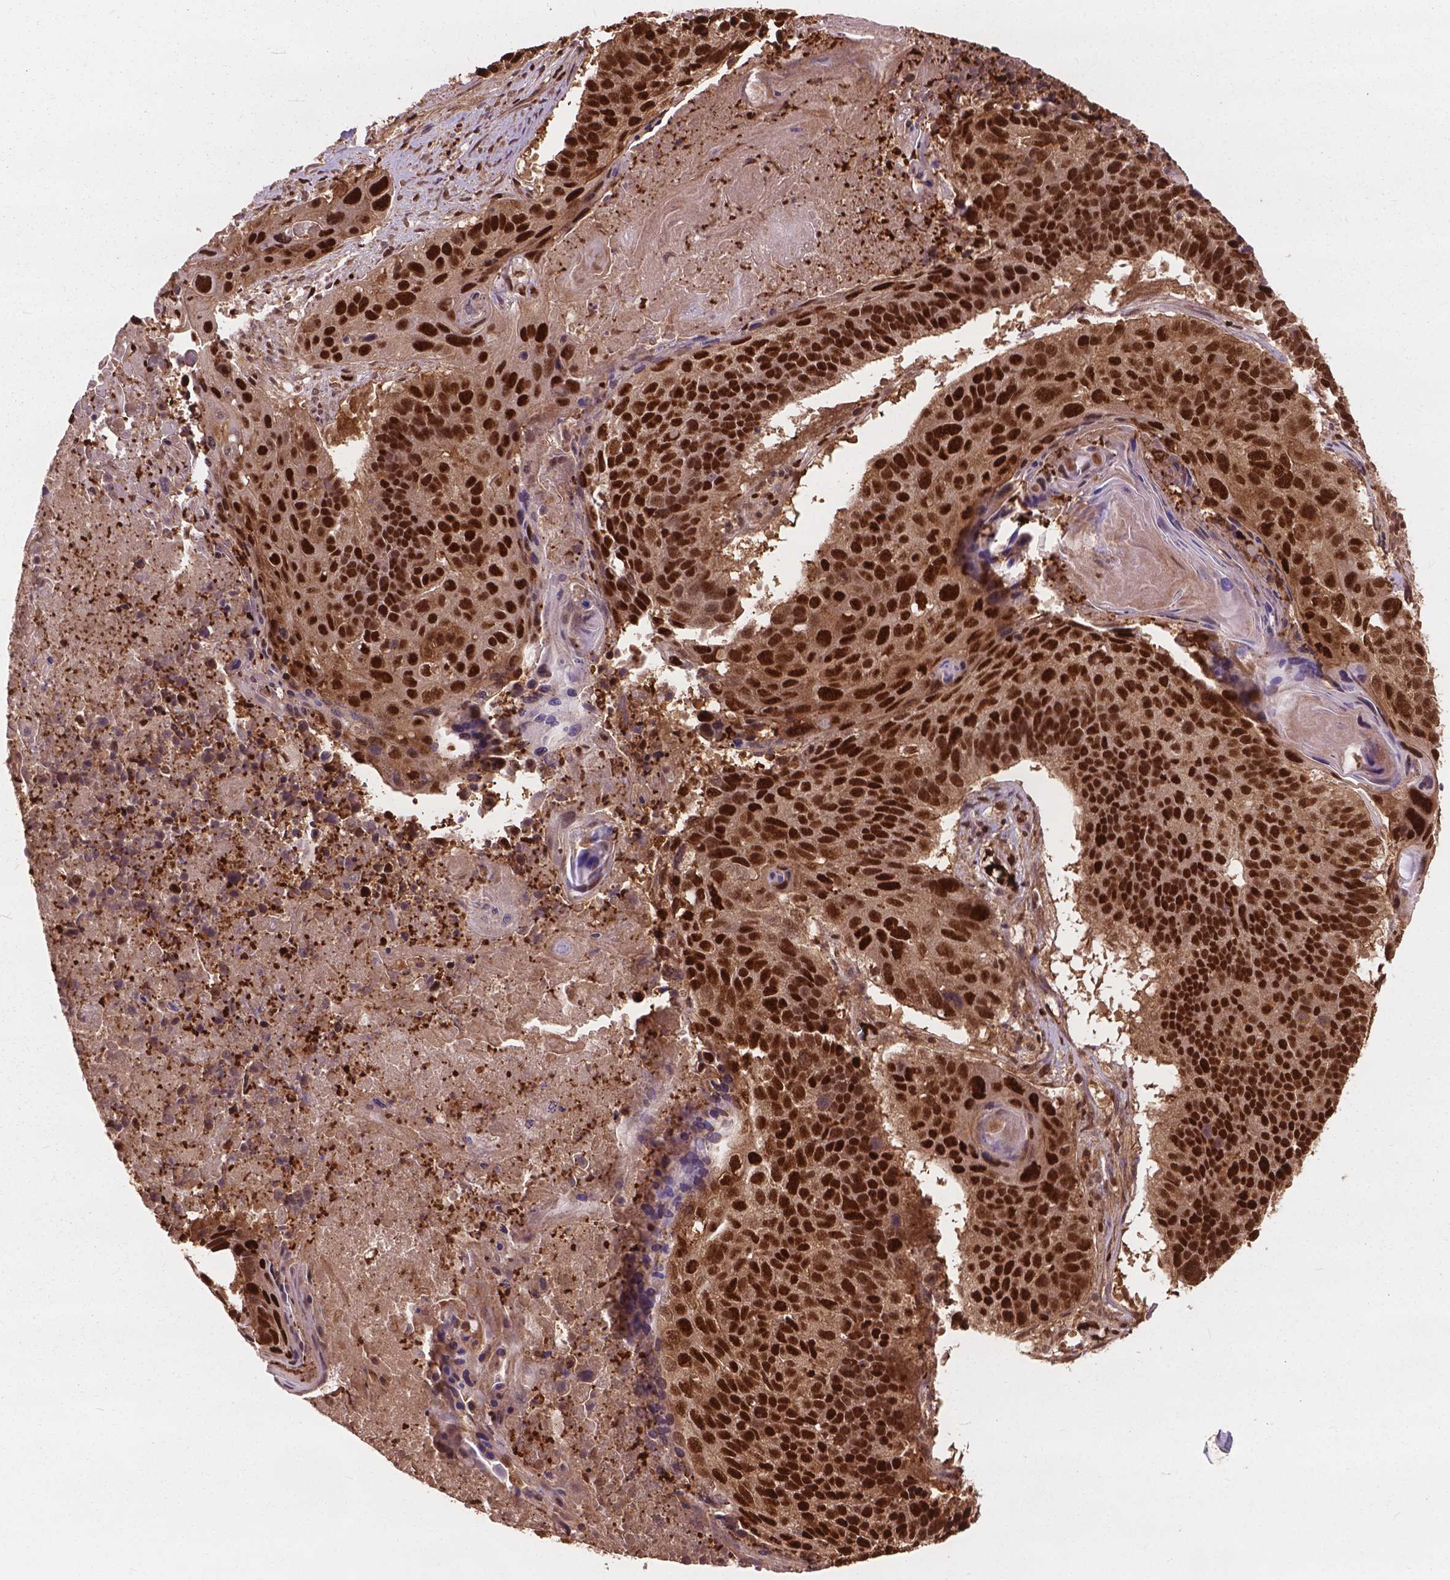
{"staining": {"intensity": "strong", "quantity": ">75%", "location": "cytoplasmic/membranous,nuclear"}, "tissue": "lung cancer", "cell_type": "Tumor cells", "image_type": "cancer", "snomed": [{"axis": "morphology", "description": "Squamous cell carcinoma, NOS"}, {"axis": "topography", "description": "Lung"}], "caption": "The histopathology image exhibits immunohistochemical staining of lung cancer (squamous cell carcinoma). There is strong cytoplasmic/membranous and nuclear expression is identified in approximately >75% of tumor cells. Nuclei are stained in blue.", "gene": "ANP32B", "patient": {"sex": "male", "age": 73}}